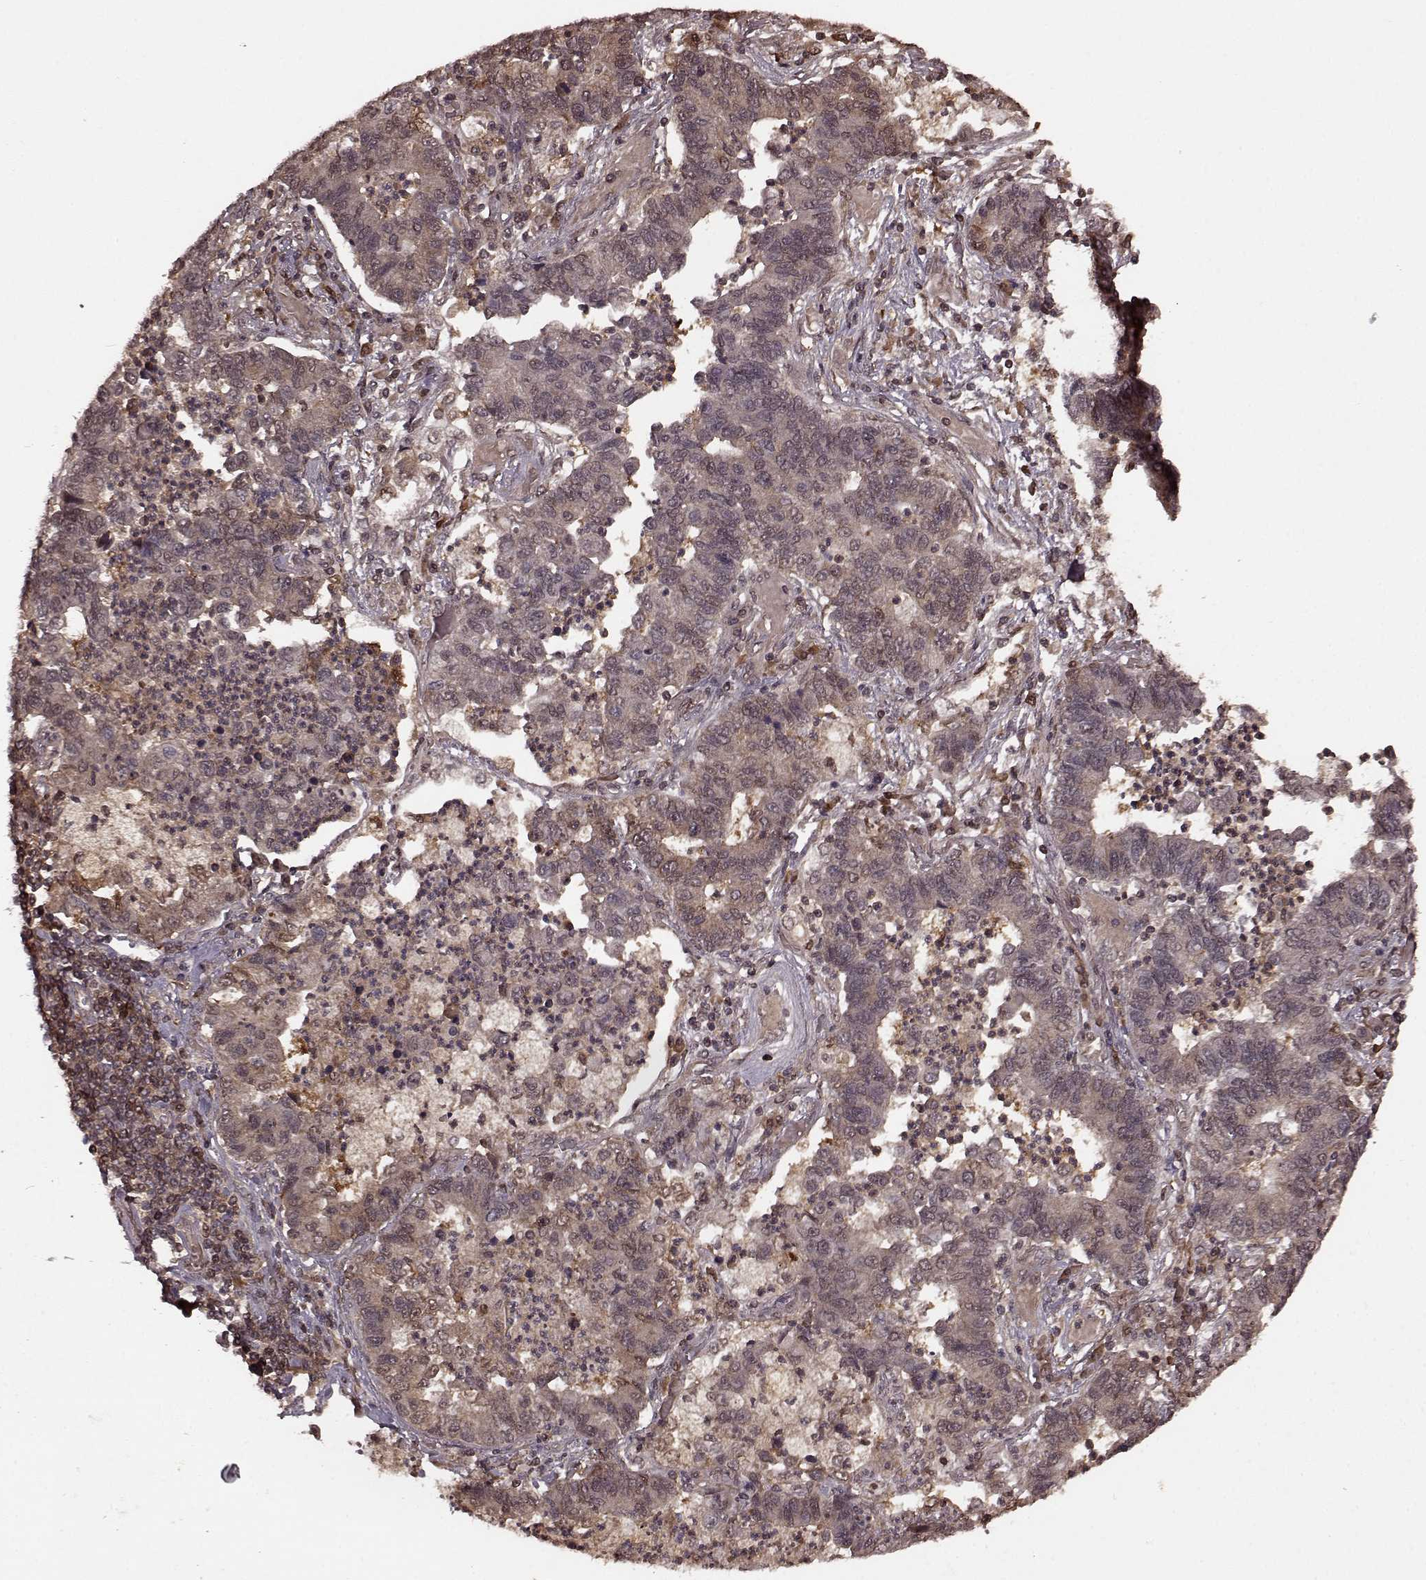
{"staining": {"intensity": "weak", "quantity": "25%-75%", "location": "cytoplasmic/membranous,nuclear"}, "tissue": "lung cancer", "cell_type": "Tumor cells", "image_type": "cancer", "snomed": [{"axis": "morphology", "description": "Adenocarcinoma, NOS"}, {"axis": "topography", "description": "Lung"}], "caption": "Lung cancer was stained to show a protein in brown. There is low levels of weak cytoplasmic/membranous and nuclear expression in about 25%-75% of tumor cells.", "gene": "GSS", "patient": {"sex": "female", "age": 57}}